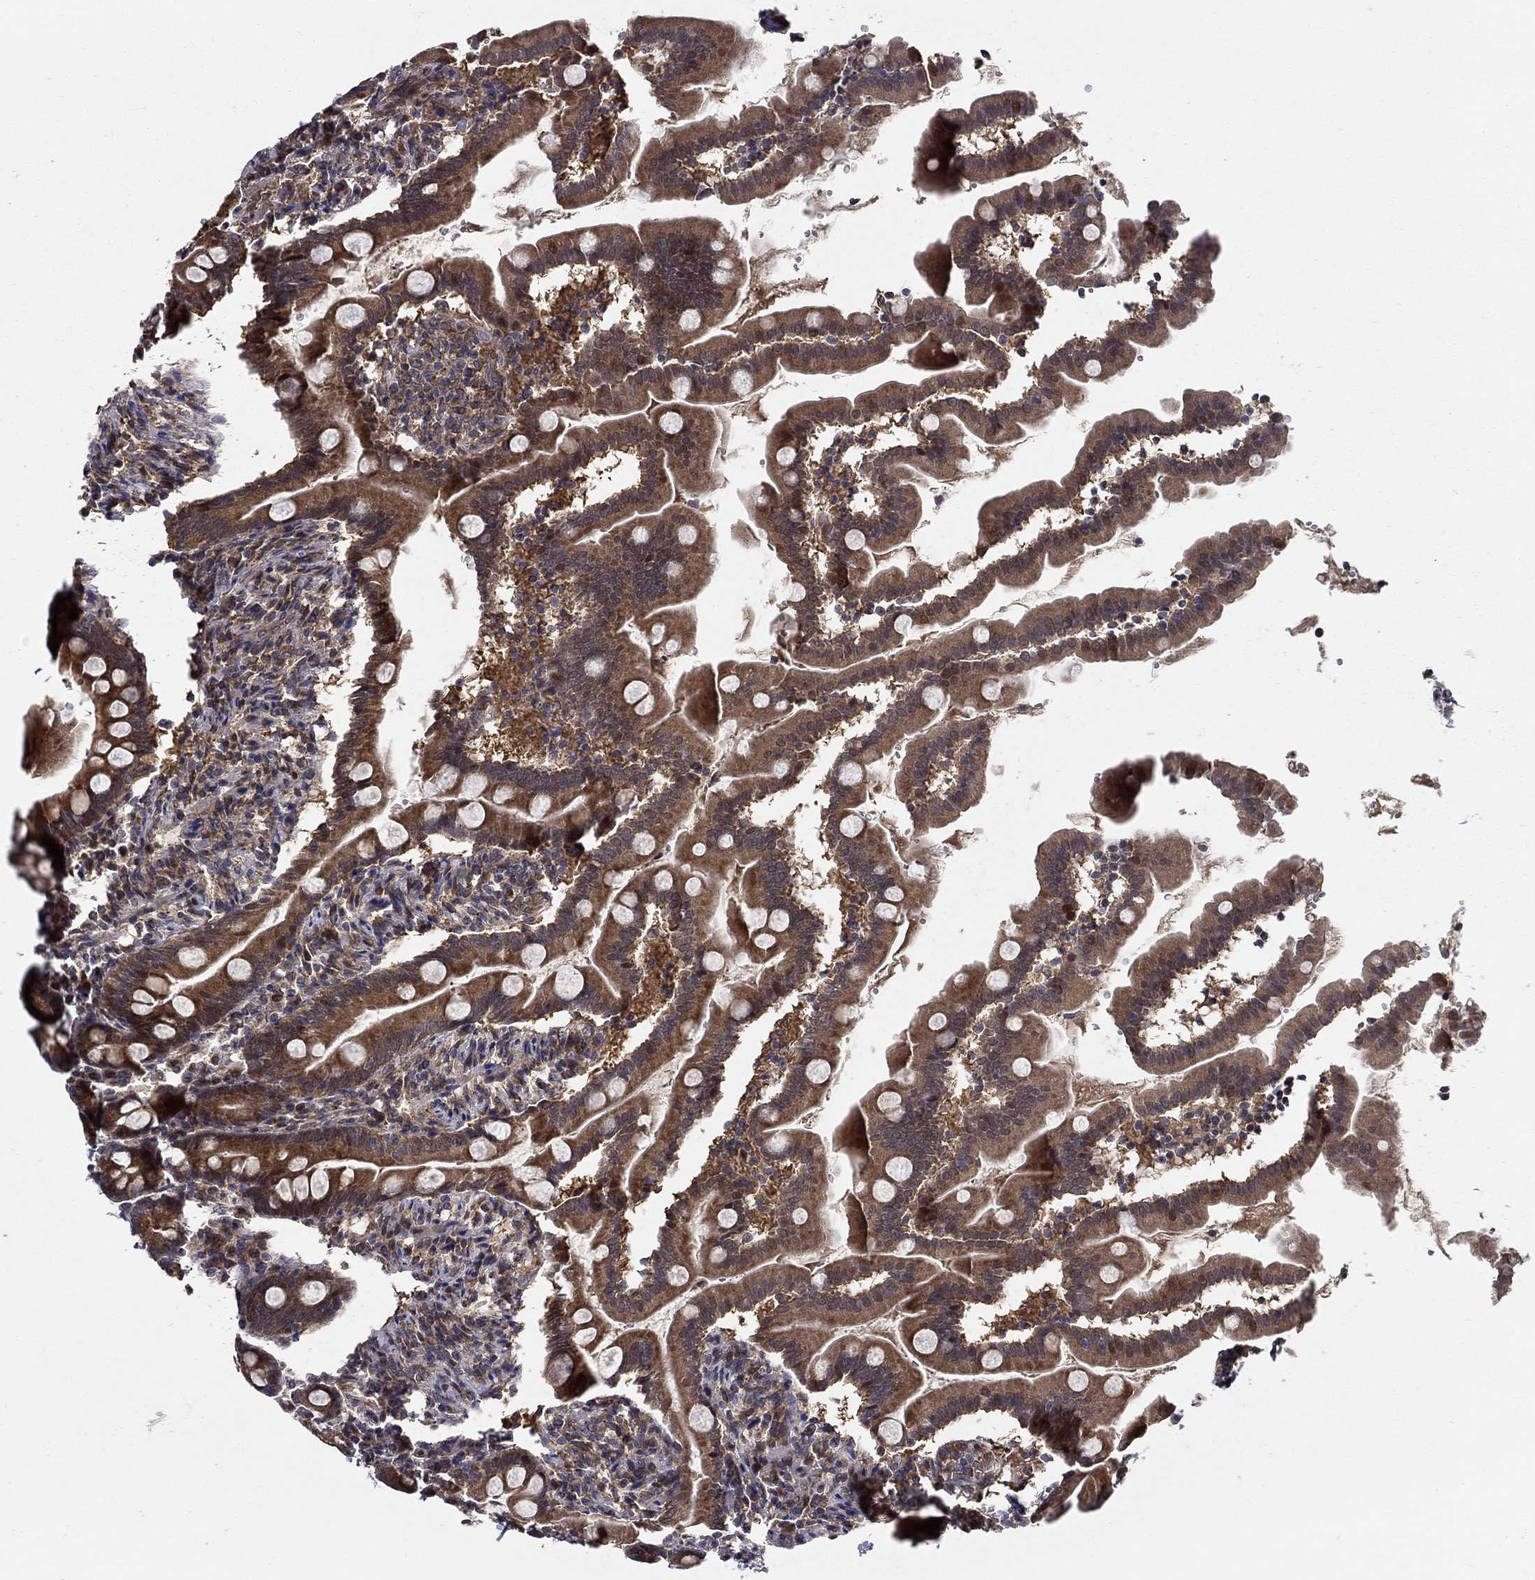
{"staining": {"intensity": "strong", "quantity": ">75%", "location": "cytoplasmic/membranous"}, "tissue": "small intestine", "cell_type": "Glandular cells", "image_type": "normal", "snomed": [{"axis": "morphology", "description": "Normal tissue, NOS"}, {"axis": "topography", "description": "Small intestine"}], "caption": "Brown immunohistochemical staining in normal human small intestine displays strong cytoplasmic/membranous expression in approximately >75% of glandular cells.", "gene": "ZNF594", "patient": {"sex": "female", "age": 44}}